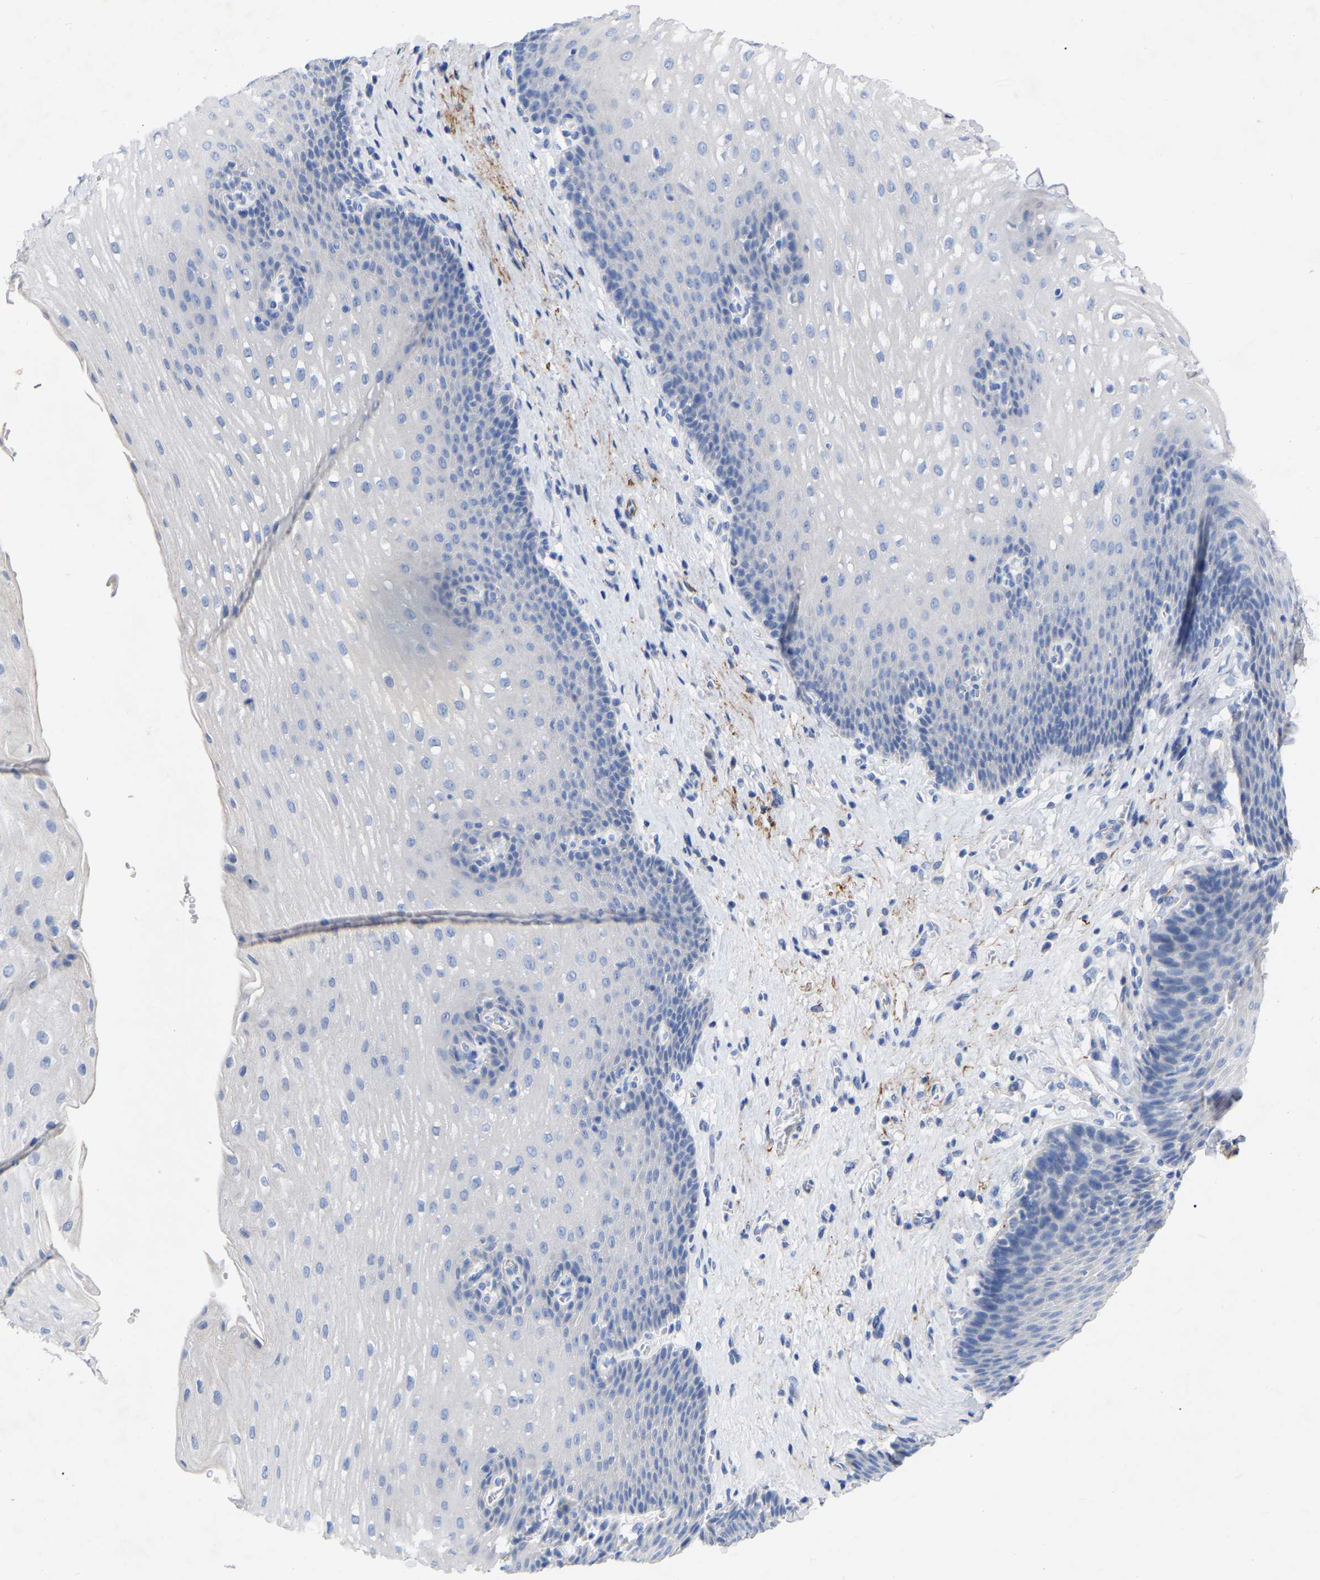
{"staining": {"intensity": "weak", "quantity": "25%-75%", "location": "cytoplasmic/membranous"}, "tissue": "esophagus", "cell_type": "Squamous epithelial cells", "image_type": "normal", "snomed": [{"axis": "morphology", "description": "Normal tissue, NOS"}, {"axis": "topography", "description": "Esophagus"}], "caption": "Protein expression analysis of unremarkable human esophagus reveals weak cytoplasmic/membranous expression in about 25%-75% of squamous epithelial cells.", "gene": "STRIP2", "patient": {"sex": "male", "age": 48}}